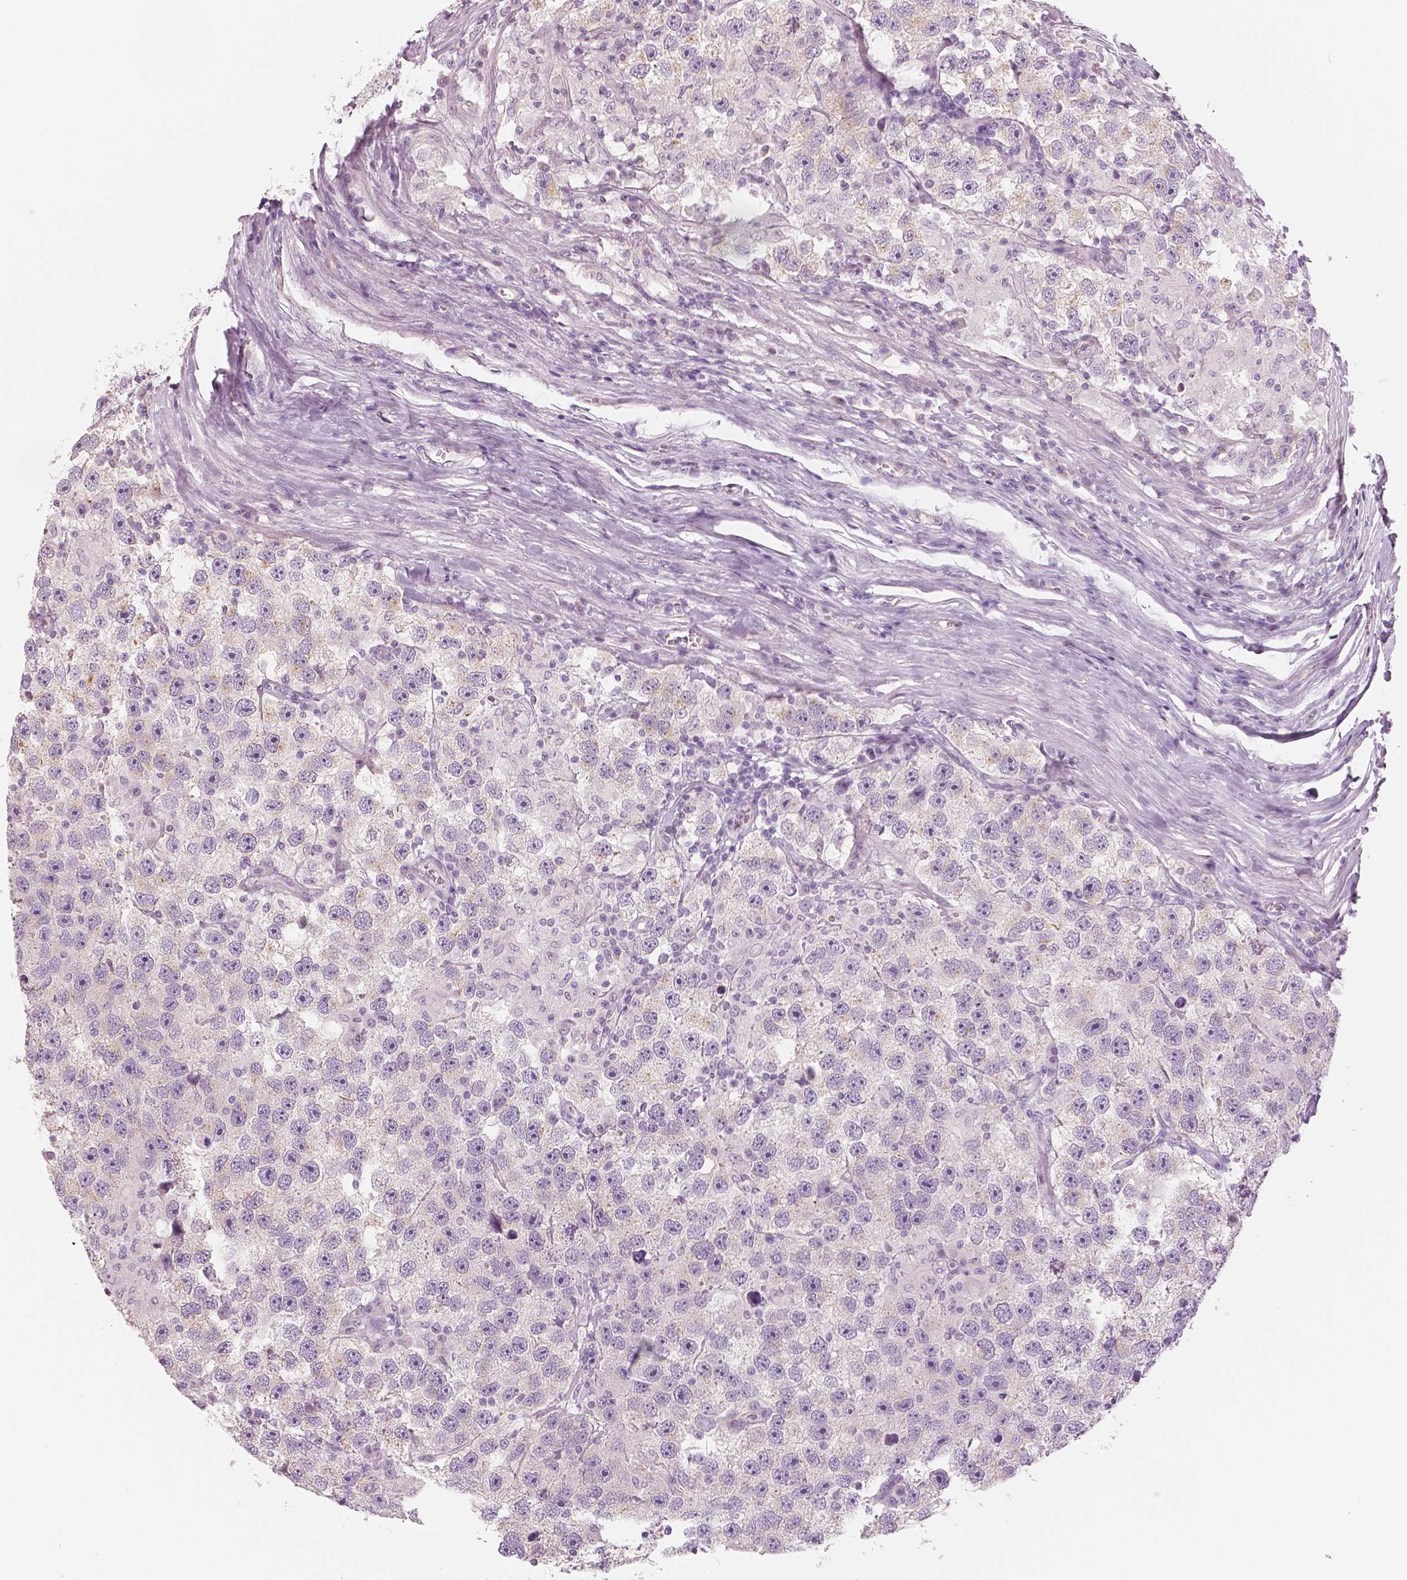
{"staining": {"intensity": "weak", "quantity": "<25%", "location": "cytoplasmic/membranous"}, "tissue": "testis cancer", "cell_type": "Tumor cells", "image_type": "cancer", "snomed": [{"axis": "morphology", "description": "Seminoma, NOS"}, {"axis": "topography", "description": "Testis"}], "caption": "Immunohistochemistry photomicrograph of testis seminoma stained for a protein (brown), which displays no staining in tumor cells.", "gene": "SLC24A1", "patient": {"sex": "male", "age": 26}}